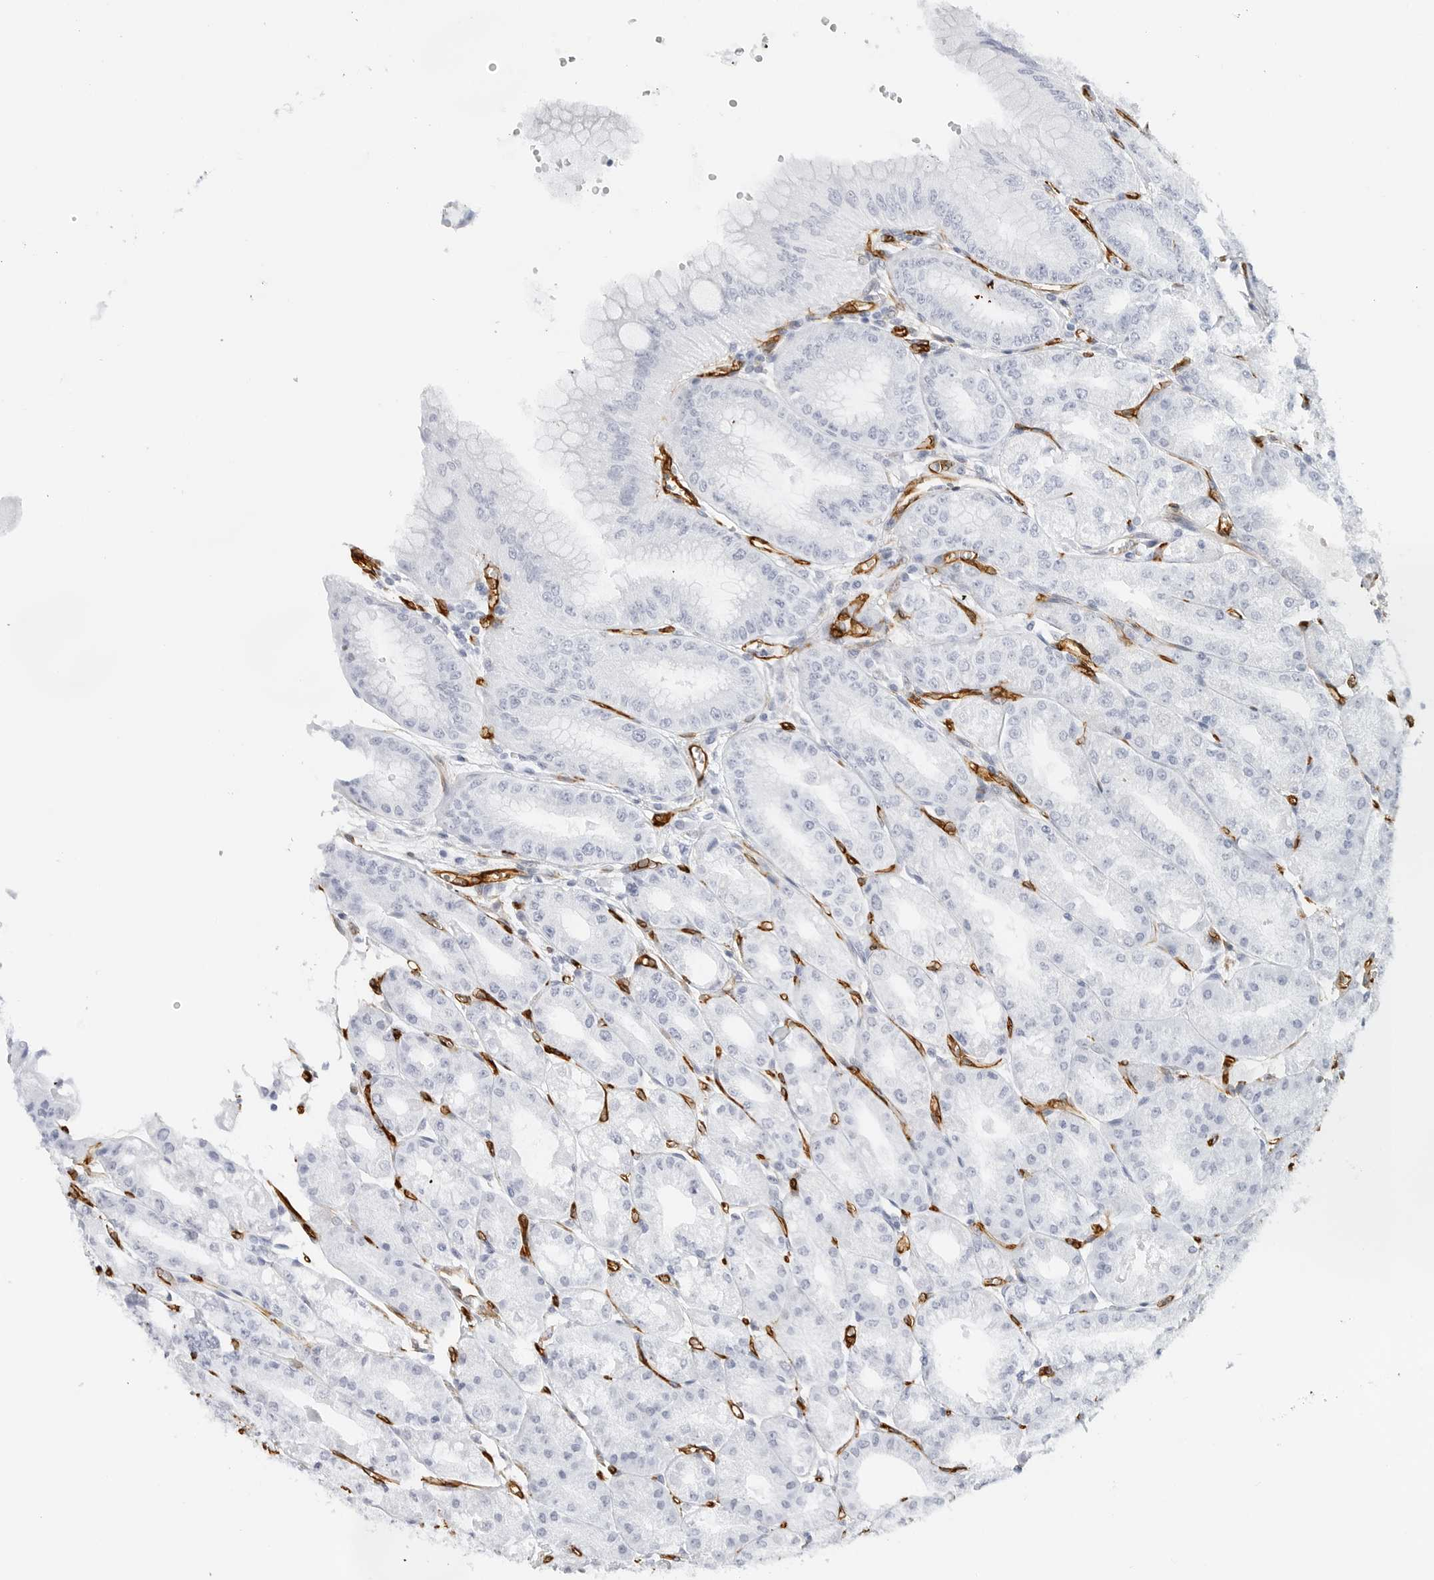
{"staining": {"intensity": "negative", "quantity": "none", "location": "none"}, "tissue": "stomach", "cell_type": "Glandular cells", "image_type": "normal", "snomed": [{"axis": "morphology", "description": "Normal tissue, NOS"}, {"axis": "topography", "description": "Stomach, lower"}], "caption": "Glandular cells are negative for protein expression in normal human stomach. (DAB (3,3'-diaminobenzidine) IHC with hematoxylin counter stain).", "gene": "NES", "patient": {"sex": "male", "age": 71}}